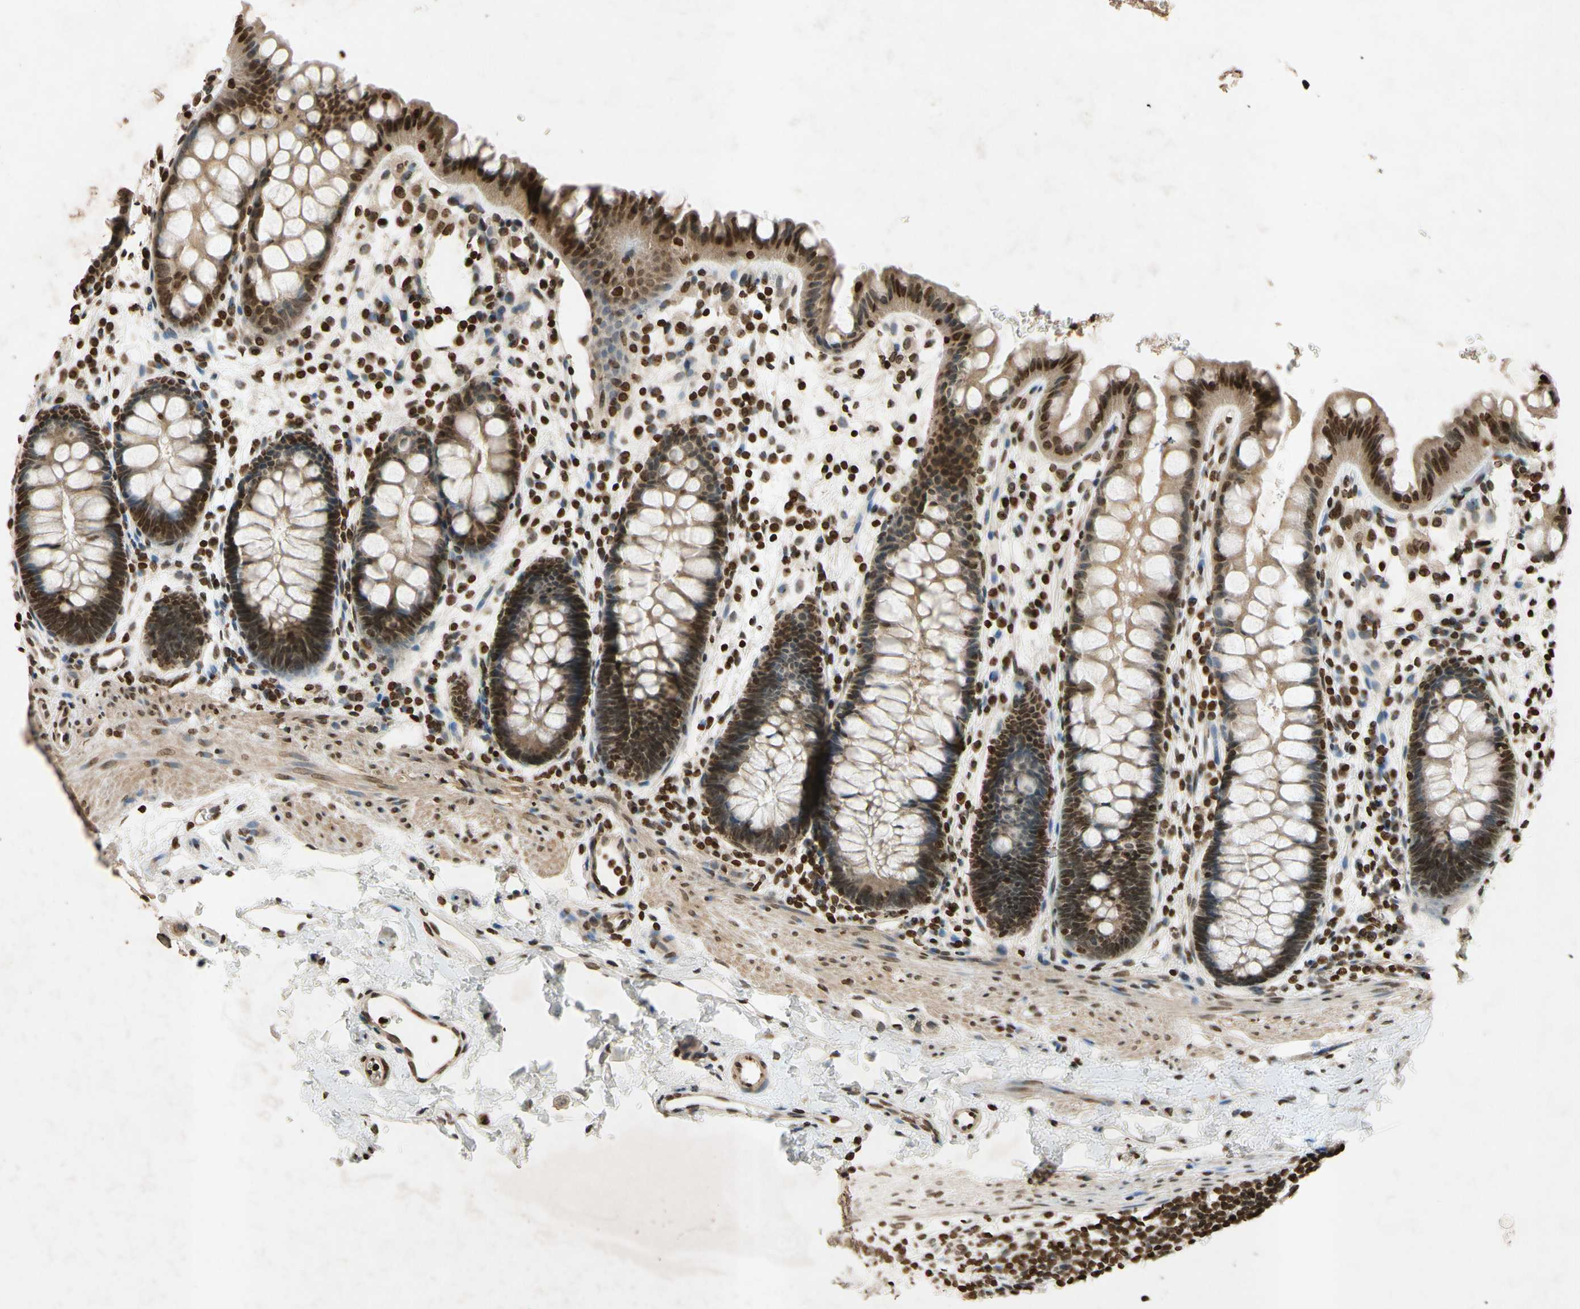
{"staining": {"intensity": "moderate", "quantity": ">75%", "location": "nuclear"}, "tissue": "rectum", "cell_type": "Glandular cells", "image_type": "normal", "snomed": [{"axis": "morphology", "description": "Normal tissue, NOS"}, {"axis": "topography", "description": "Rectum"}], "caption": "Unremarkable rectum shows moderate nuclear expression in about >75% of glandular cells The staining was performed using DAB (3,3'-diaminobenzidine), with brown indicating positive protein expression. Nuclei are stained blue with hematoxylin..", "gene": "HOXB3", "patient": {"sex": "female", "age": 24}}